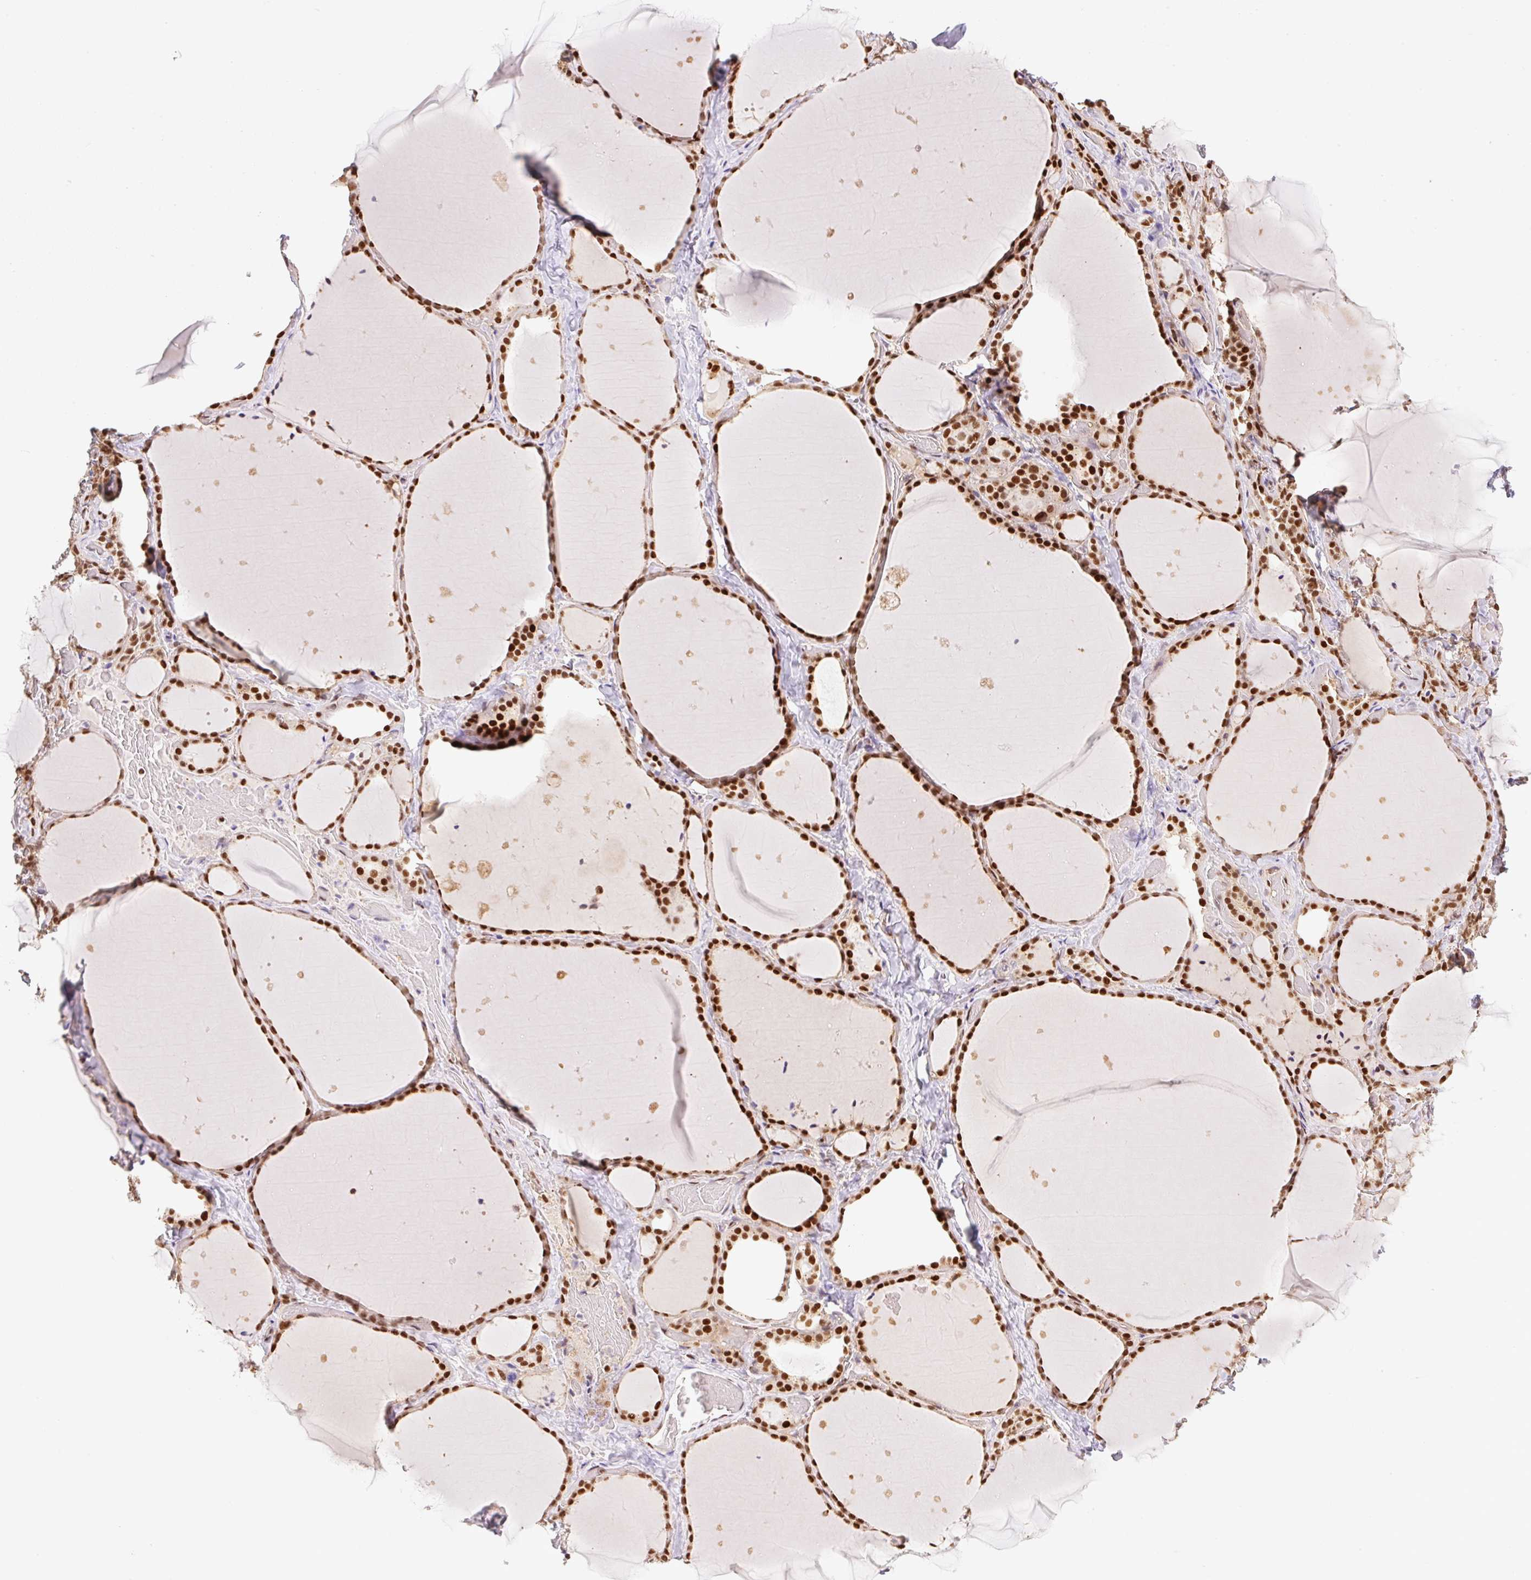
{"staining": {"intensity": "strong", "quantity": ">75%", "location": "nuclear"}, "tissue": "thyroid gland", "cell_type": "Glandular cells", "image_type": "normal", "snomed": [{"axis": "morphology", "description": "Normal tissue, NOS"}, {"axis": "topography", "description": "Thyroid gland"}], "caption": "Immunohistochemical staining of normal thyroid gland demonstrates >75% levels of strong nuclear protein positivity in approximately >75% of glandular cells.", "gene": "GPR139", "patient": {"sex": "female", "age": 36}}